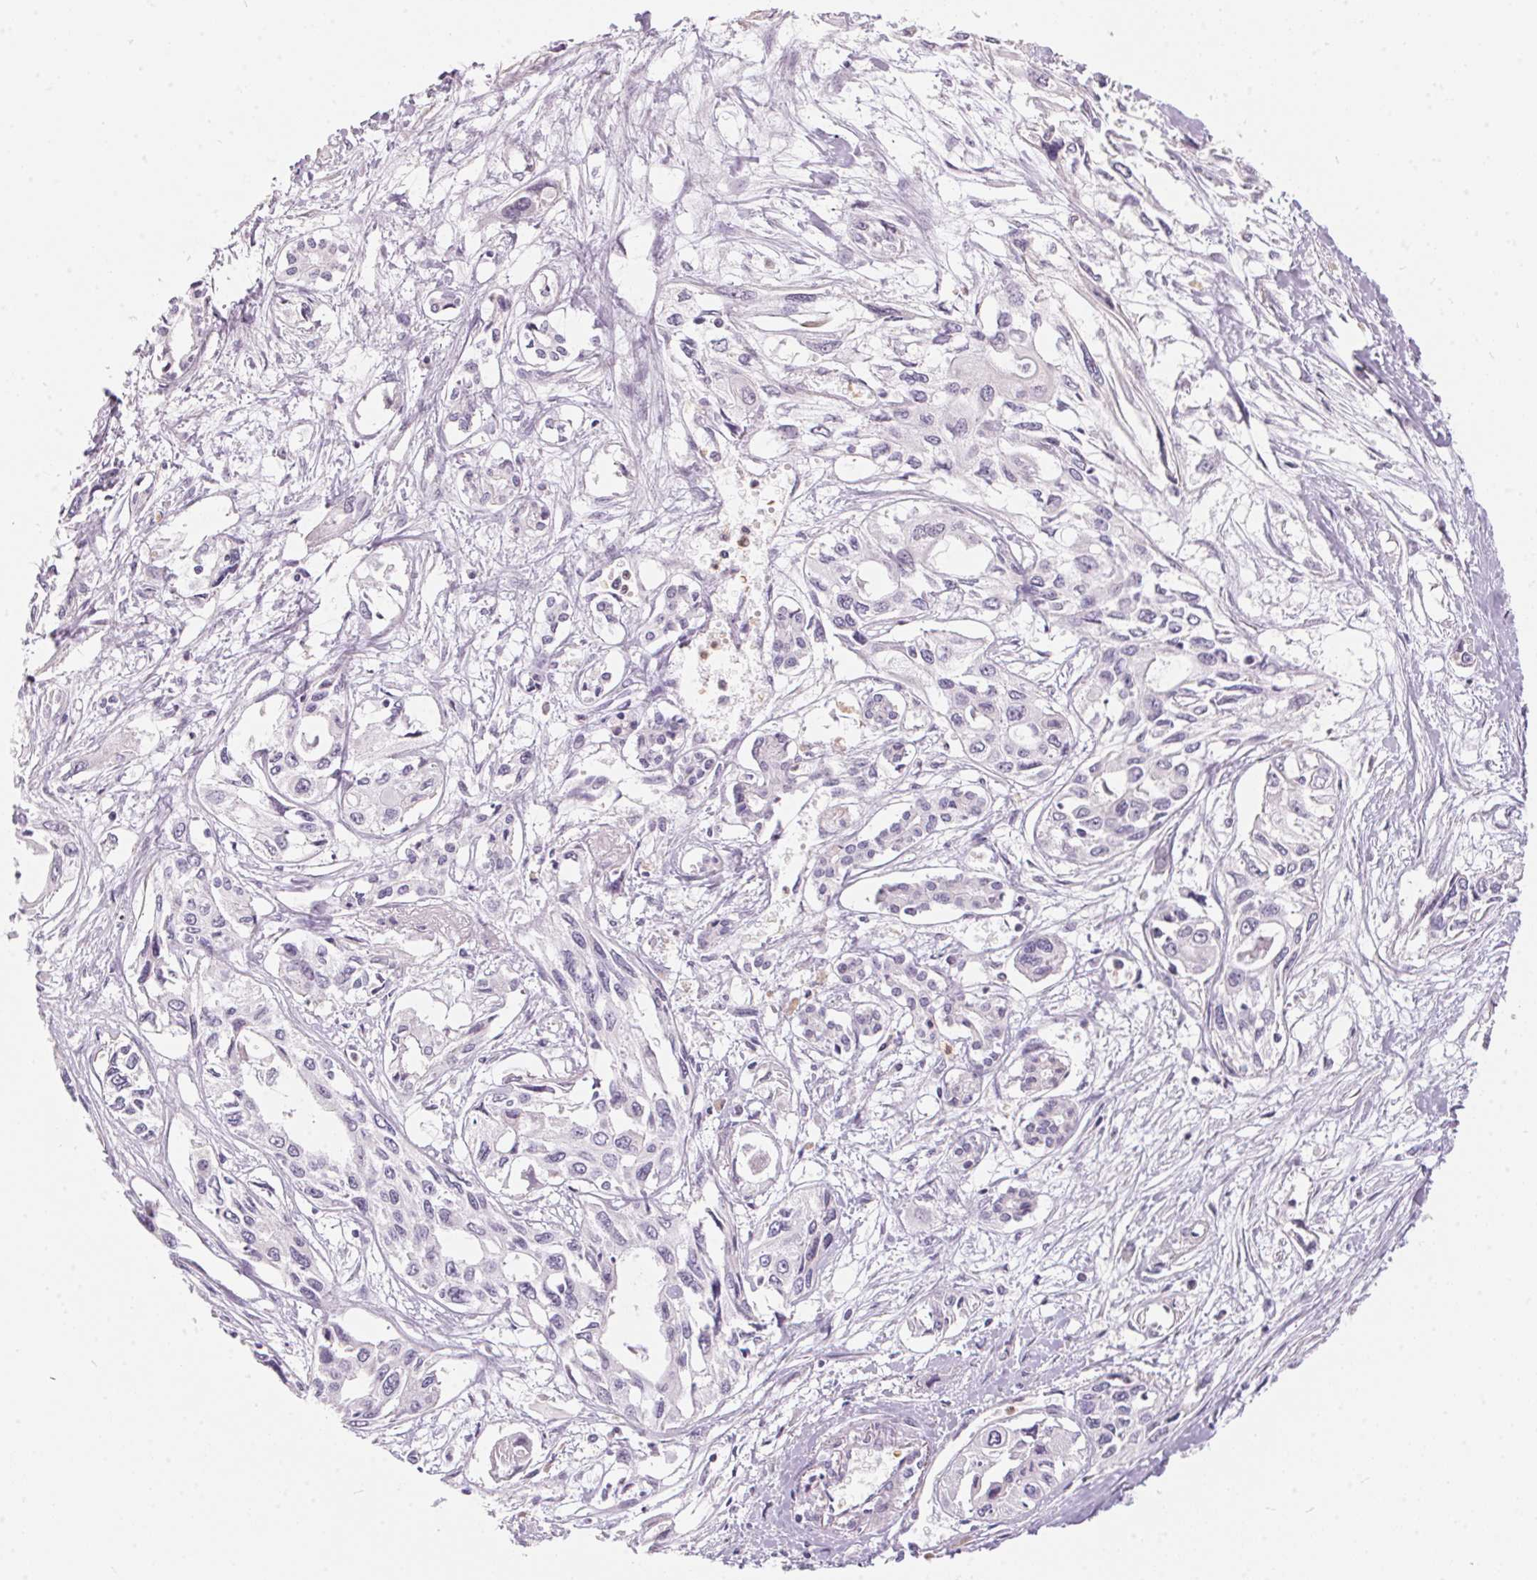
{"staining": {"intensity": "negative", "quantity": "none", "location": "none"}, "tissue": "pancreatic cancer", "cell_type": "Tumor cells", "image_type": "cancer", "snomed": [{"axis": "morphology", "description": "Adenocarcinoma, NOS"}, {"axis": "topography", "description": "Pancreas"}], "caption": "A high-resolution image shows immunohistochemistry staining of pancreatic cancer, which reveals no significant expression in tumor cells. (Stains: DAB (3,3'-diaminobenzidine) immunohistochemistry (IHC) with hematoxylin counter stain, Microscopy: brightfield microscopy at high magnification).", "gene": "SERPINB1", "patient": {"sex": "female", "age": 55}}